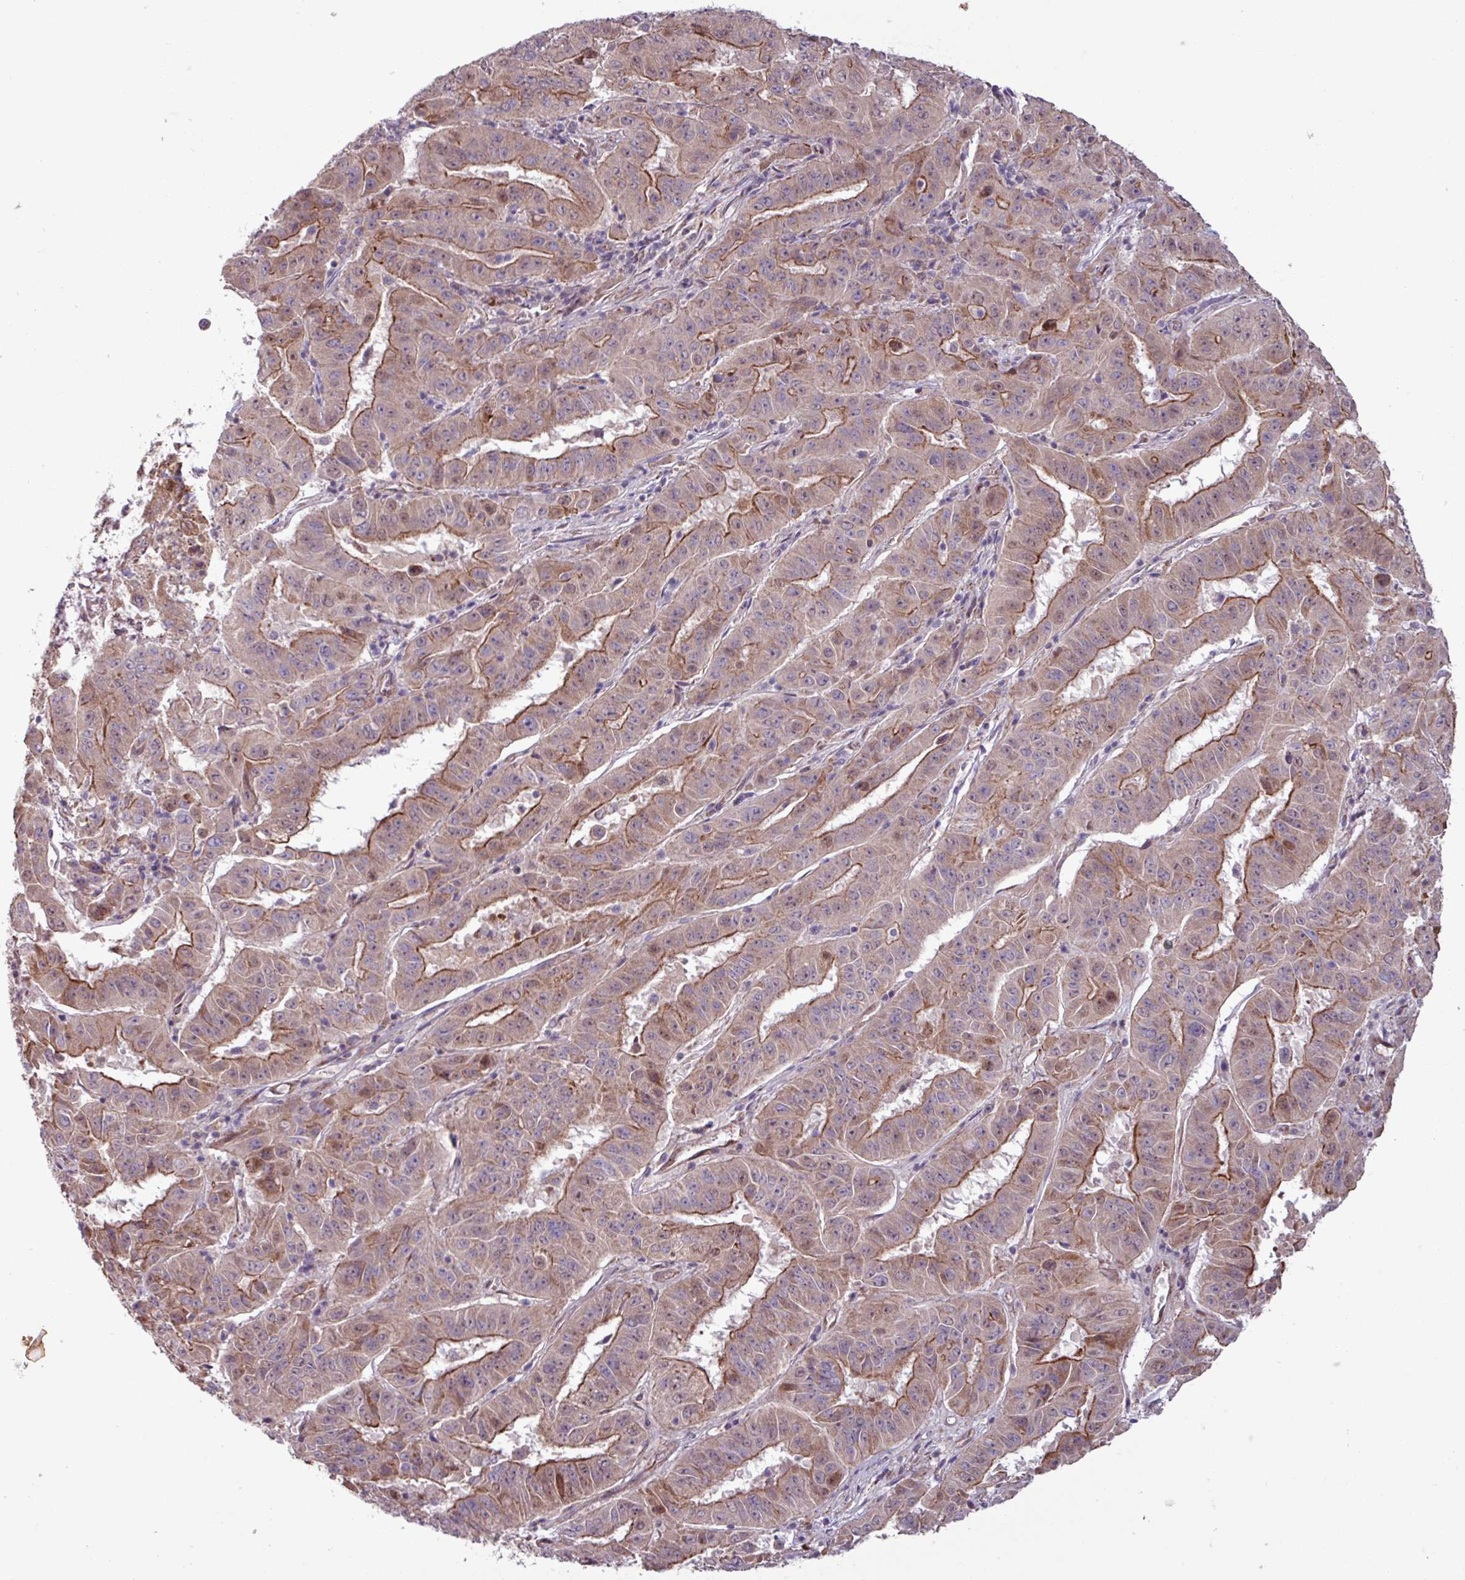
{"staining": {"intensity": "moderate", "quantity": "25%-75%", "location": "cytoplasmic/membranous"}, "tissue": "pancreatic cancer", "cell_type": "Tumor cells", "image_type": "cancer", "snomed": [{"axis": "morphology", "description": "Adenocarcinoma, NOS"}, {"axis": "topography", "description": "Pancreas"}], "caption": "Immunohistochemical staining of human pancreatic cancer exhibits medium levels of moderate cytoplasmic/membranous staining in approximately 25%-75% of tumor cells.", "gene": "PDPR", "patient": {"sex": "male", "age": 63}}